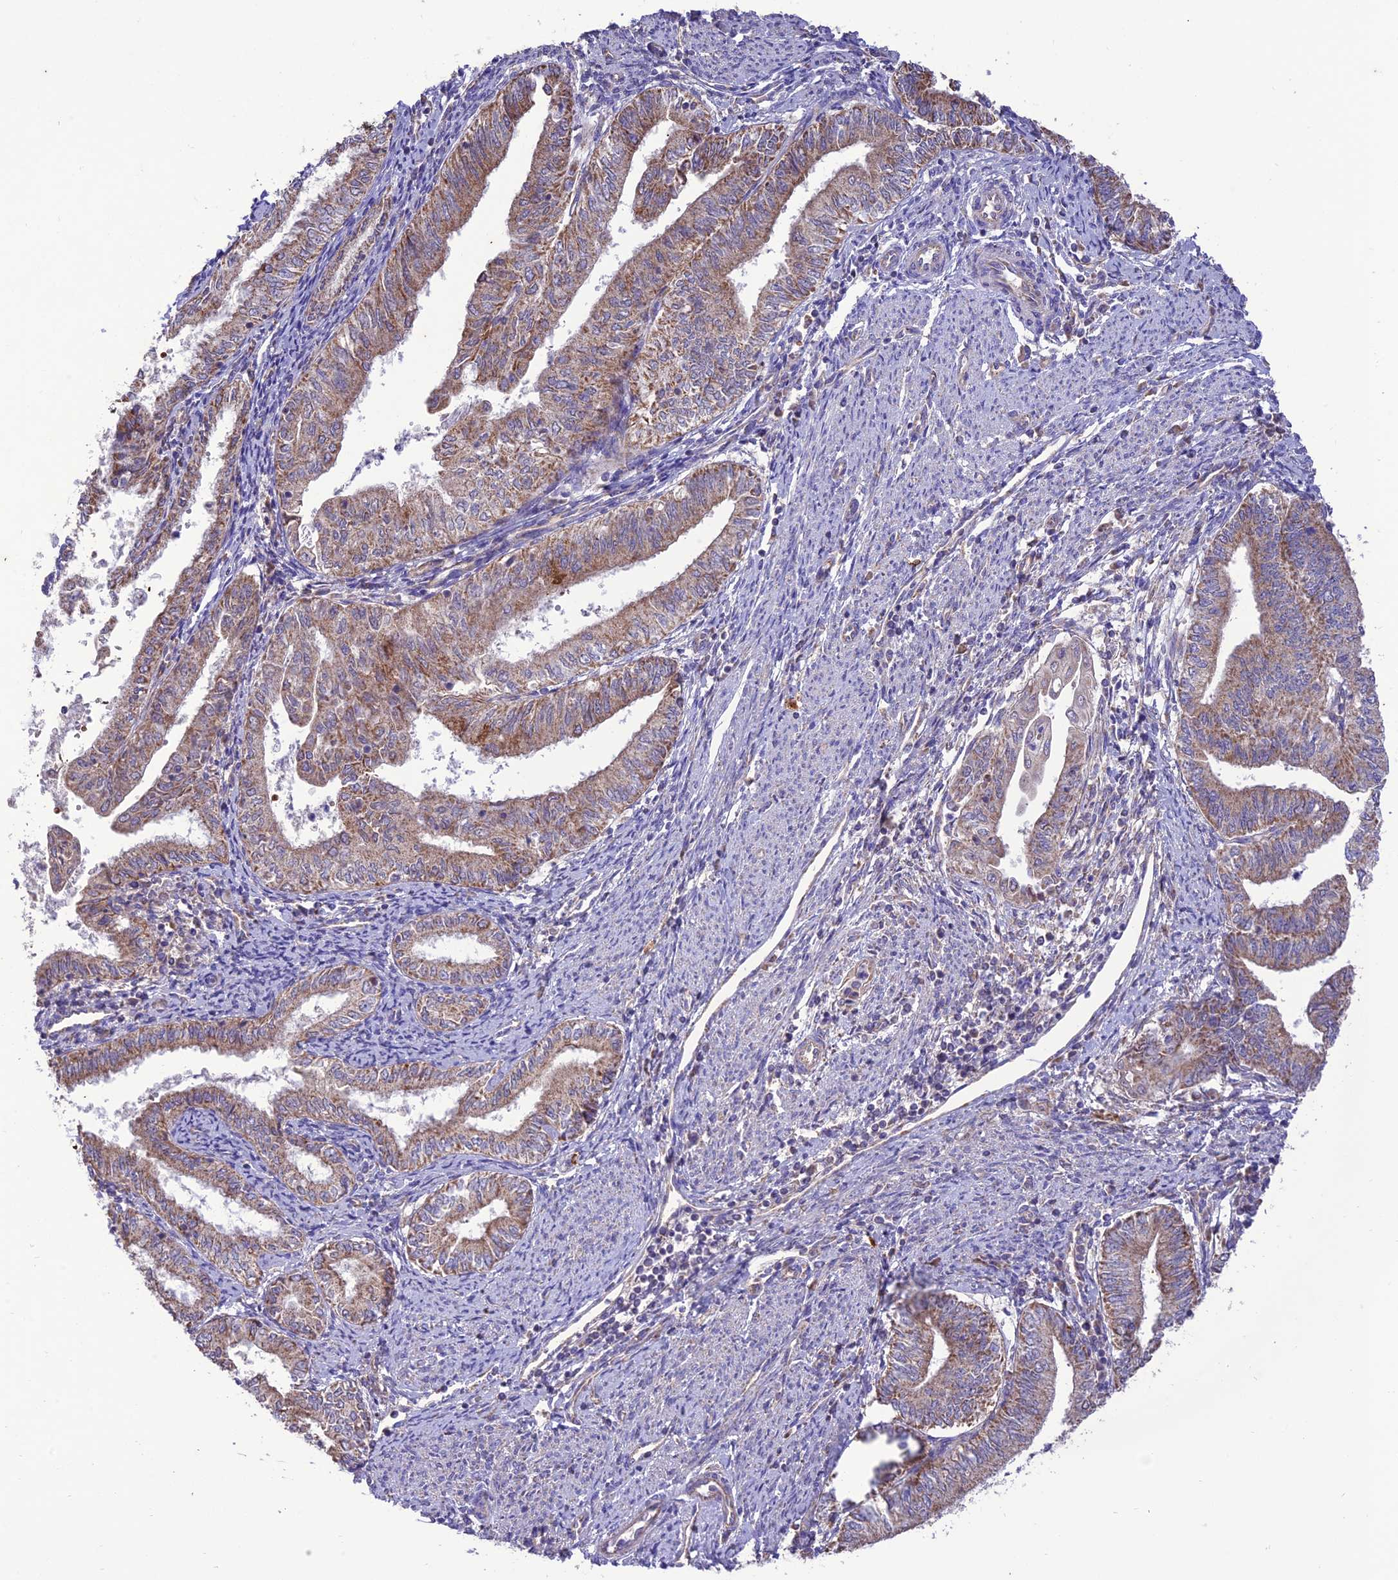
{"staining": {"intensity": "moderate", "quantity": "25%-75%", "location": "cytoplasmic/membranous"}, "tissue": "endometrial cancer", "cell_type": "Tumor cells", "image_type": "cancer", "snomed": [{"axis": "morphology", "description": "Adenocarcinoma, NOS"}, {"axis": "topography", "description": "Endometrium"}], "caption": "Protein staining of endometrial adenocarcinoma tissue reveals moderate cytoplasmic/membranous staining in about 25%-75% of tumor cells.", "gene": "NDUFAF1", "patient": {"sex": "female", "age": 66}}